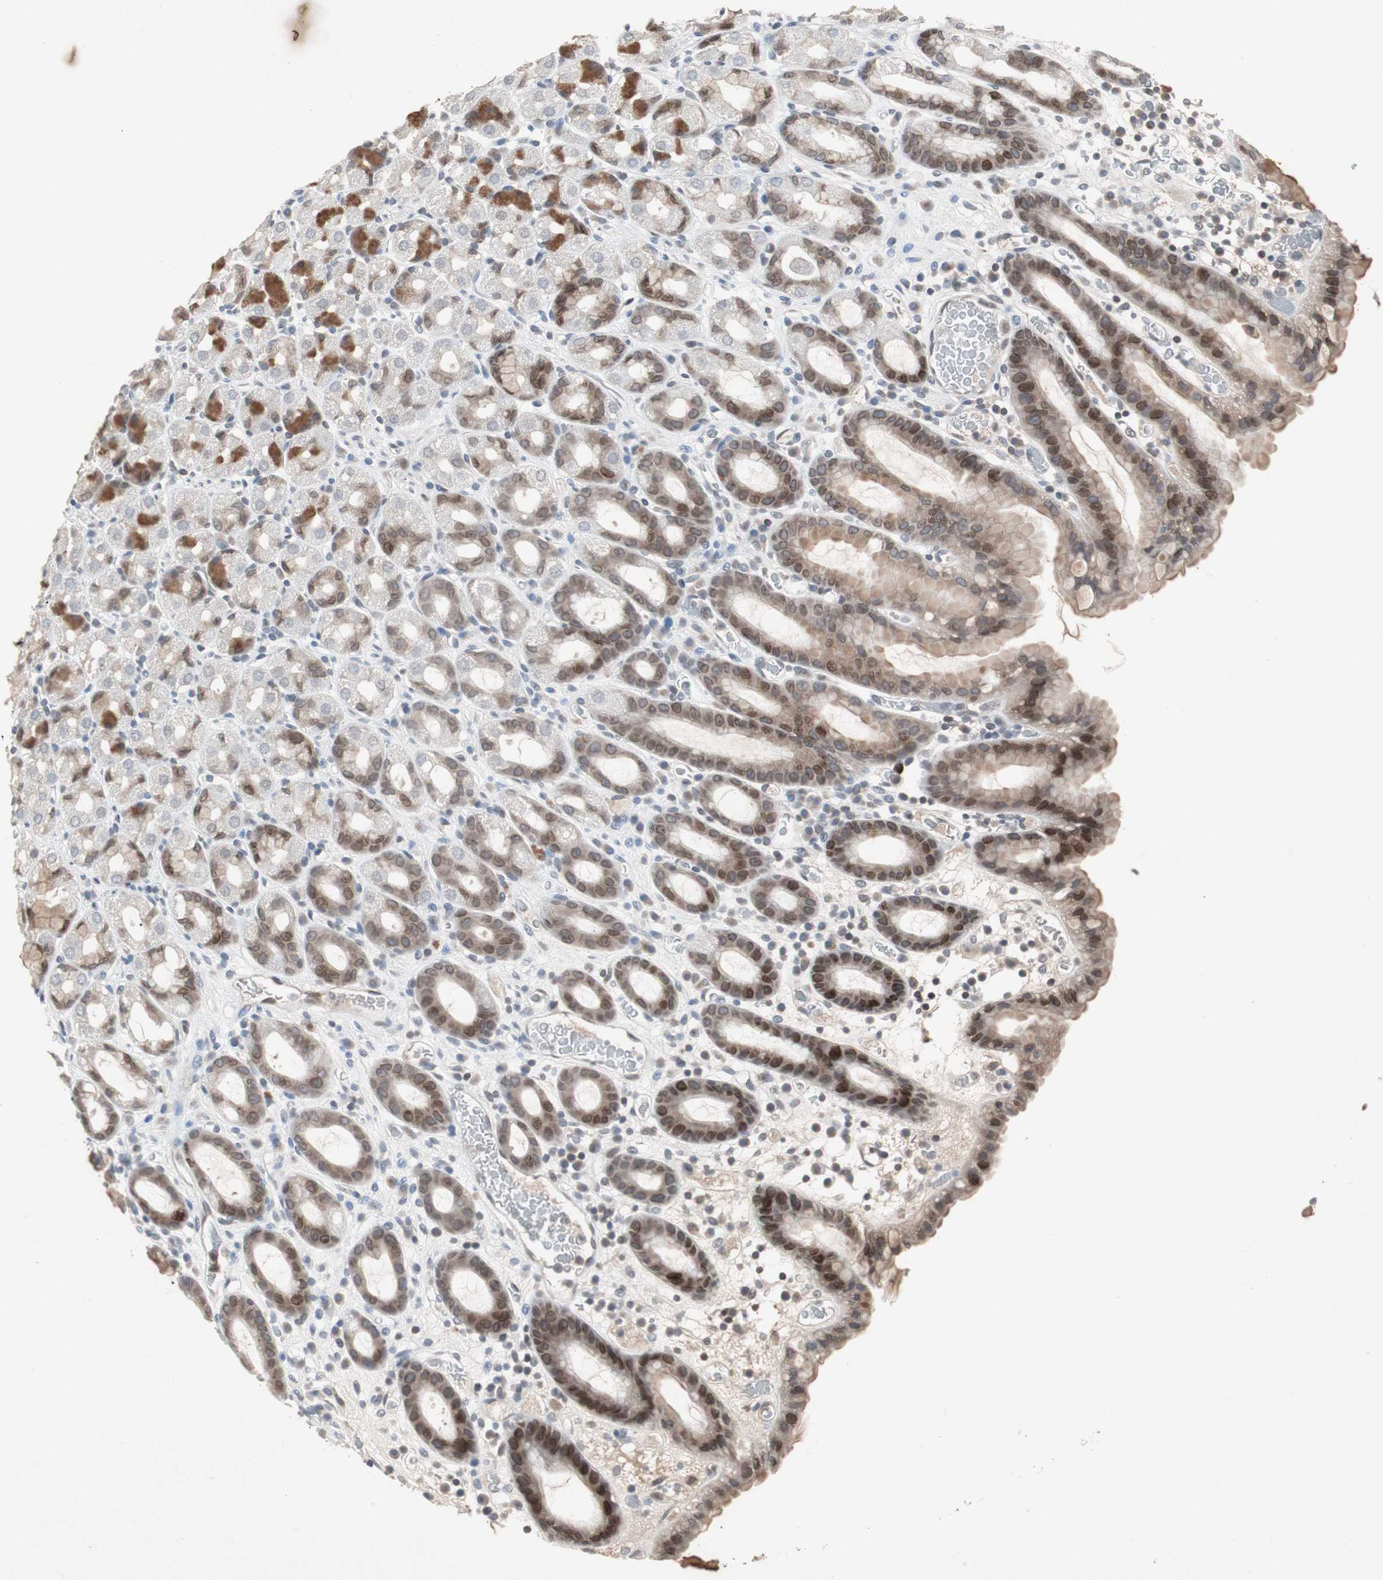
{"staining": {"intensity": "moderate", "quantity": "25%-75%", "location": "cytoplasmic/membranous,nuclear"}, "tissue": "stomach", "cell_type": "Glandular cells", "image_type": "normal", "snomed": [{"axis": "morphology", "description": "Normal tissue, NOS"}, {"axis": "topography", "description": "Stomach, upper"}], "caption": "Glandular cells display medium levels of moderate cytoplasmic/membranous,nuclear expression in approximately 25%-75% of cells in normal human stomach. (IHC, brightfield microscopy, high magnification).", "gene": "ZNF396", "patient": {"sex": "male", "age": 68}}